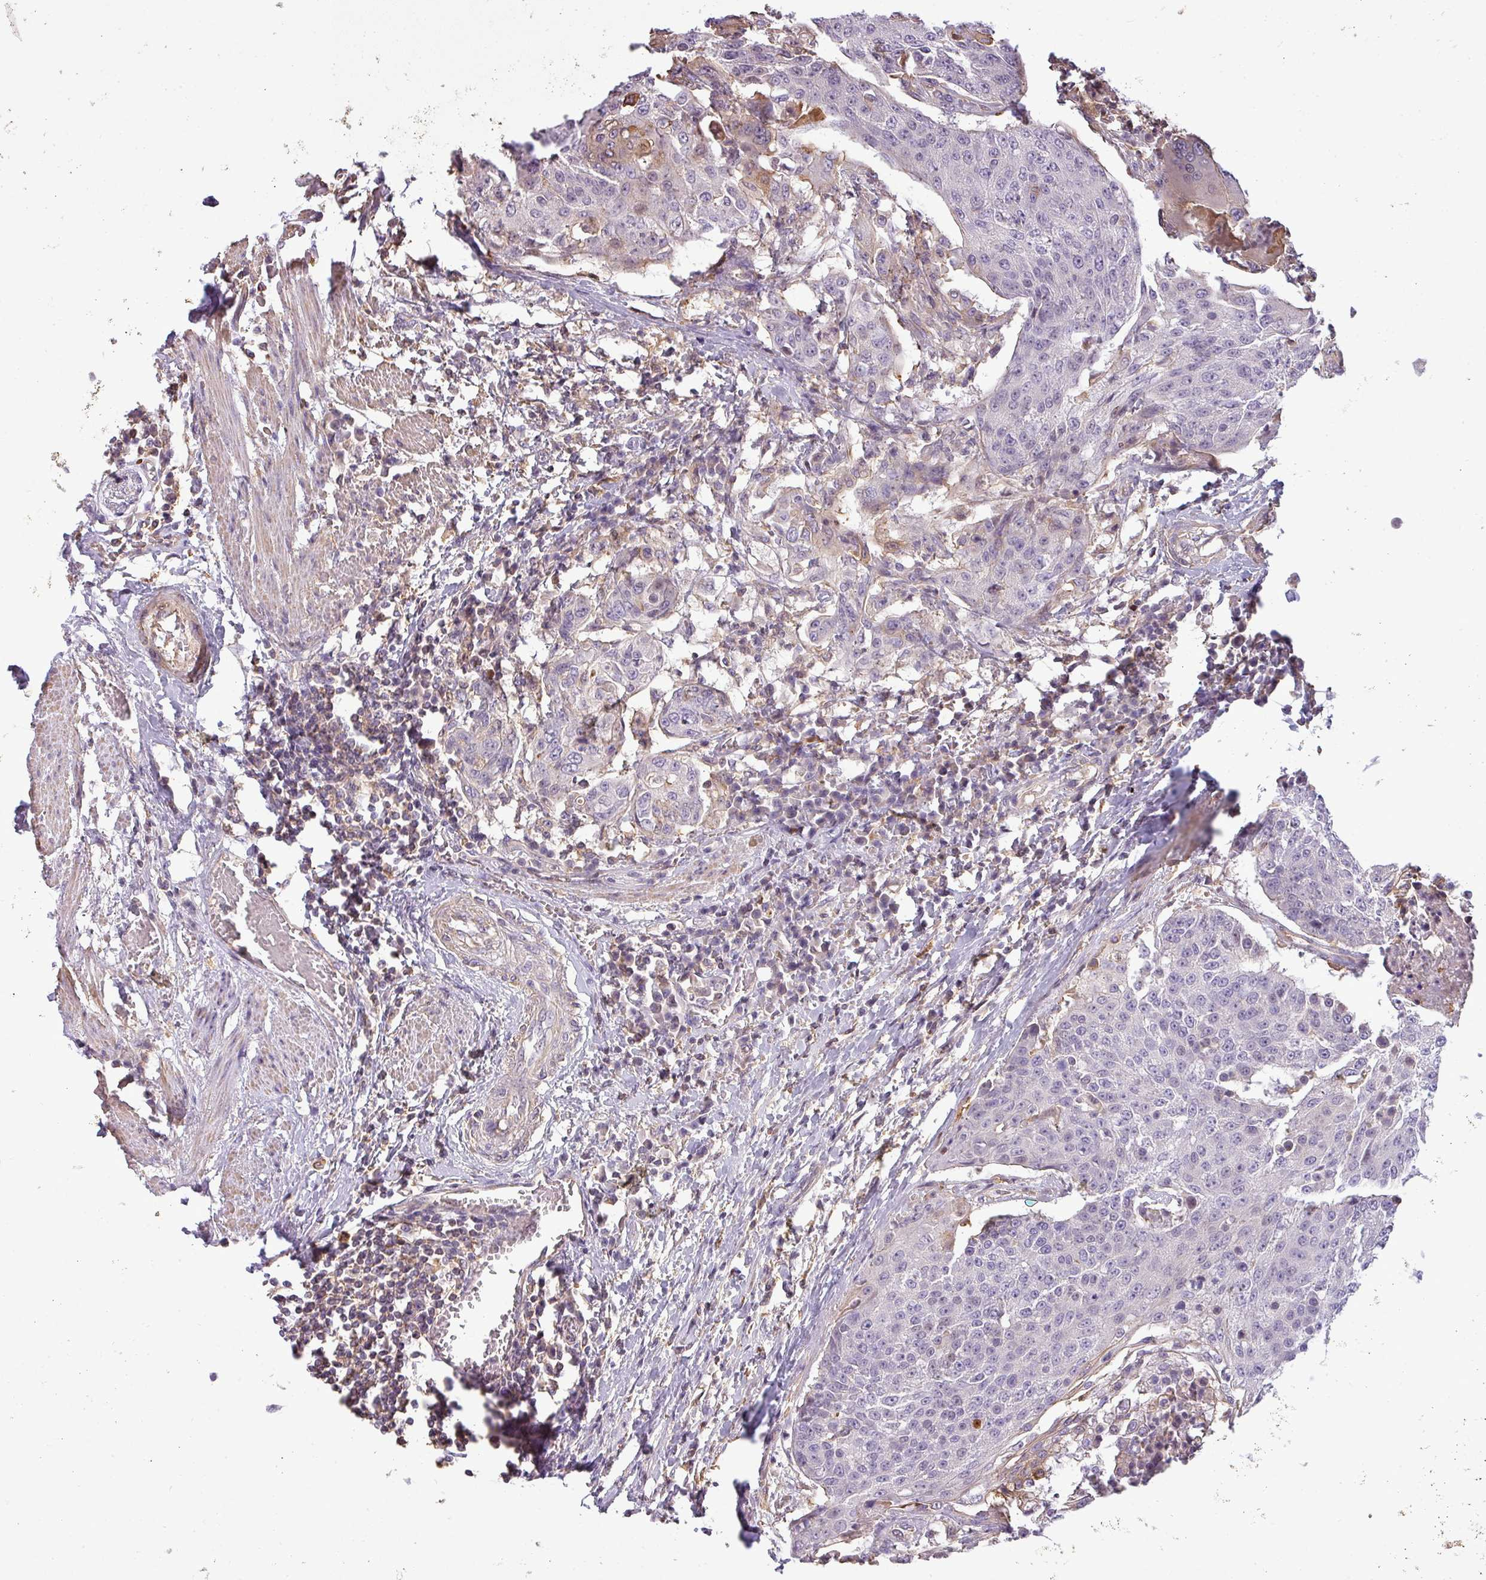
{"staining": {"intensity": "negative", "quantity": "none", "location": "none"}, "tissue": "urothelial cancer", "cell_type": "Tumor cells", "image_type": "cancer", "snomed": [{"axis": "morphology", "description": "Urothelial carcinoma, High grade"}, {"axis": "topography", "description": "Urinary bladder"}], "caption": "Immunohistochemistry of human urothelial cancer exhibits no staining in tumor cells.", "gene": "ZNF835", "patient": {"sex": "female", "age": 63}}